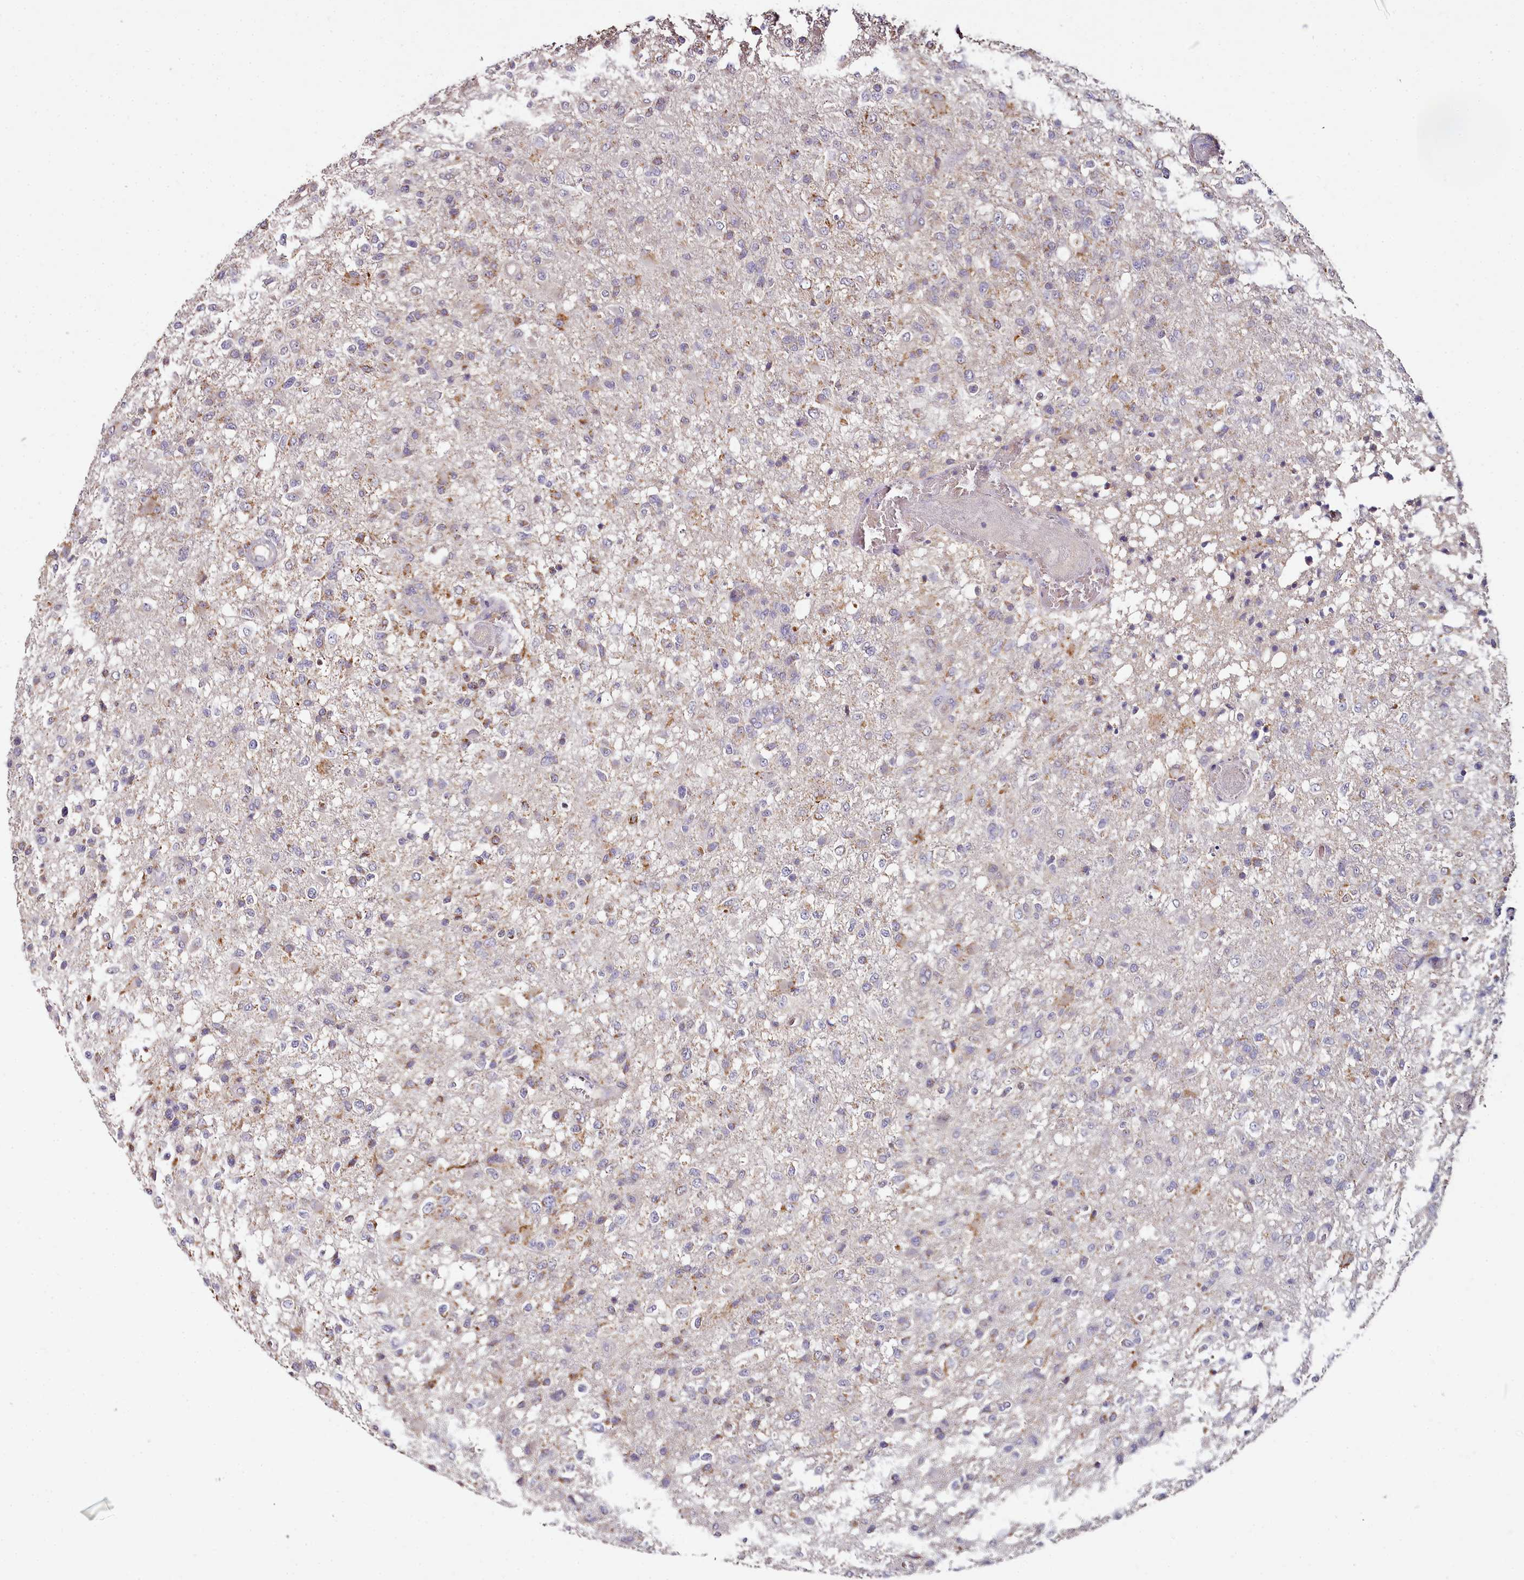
{"staining": {"intensity": "moderate", "quantity": "<25%", "location": "cytoplasmic/membranous"}, "tissue": "glioma", "cell_type": "Tumor cells", "image_type": "cancer", "snomed": [{"axis": "morphology", "description": "Glioma, malignant, High grade"}, {"axis": "topography", "description": "Brain"}], "caption": "Moderate cytoplasmic/membranous expression for a protein is appreciated in approximately <25% of tumor cells of glioma using immunohistochemistry.", "gene": "ACSS1", "patient": {"sex": "female", "age": 74}}